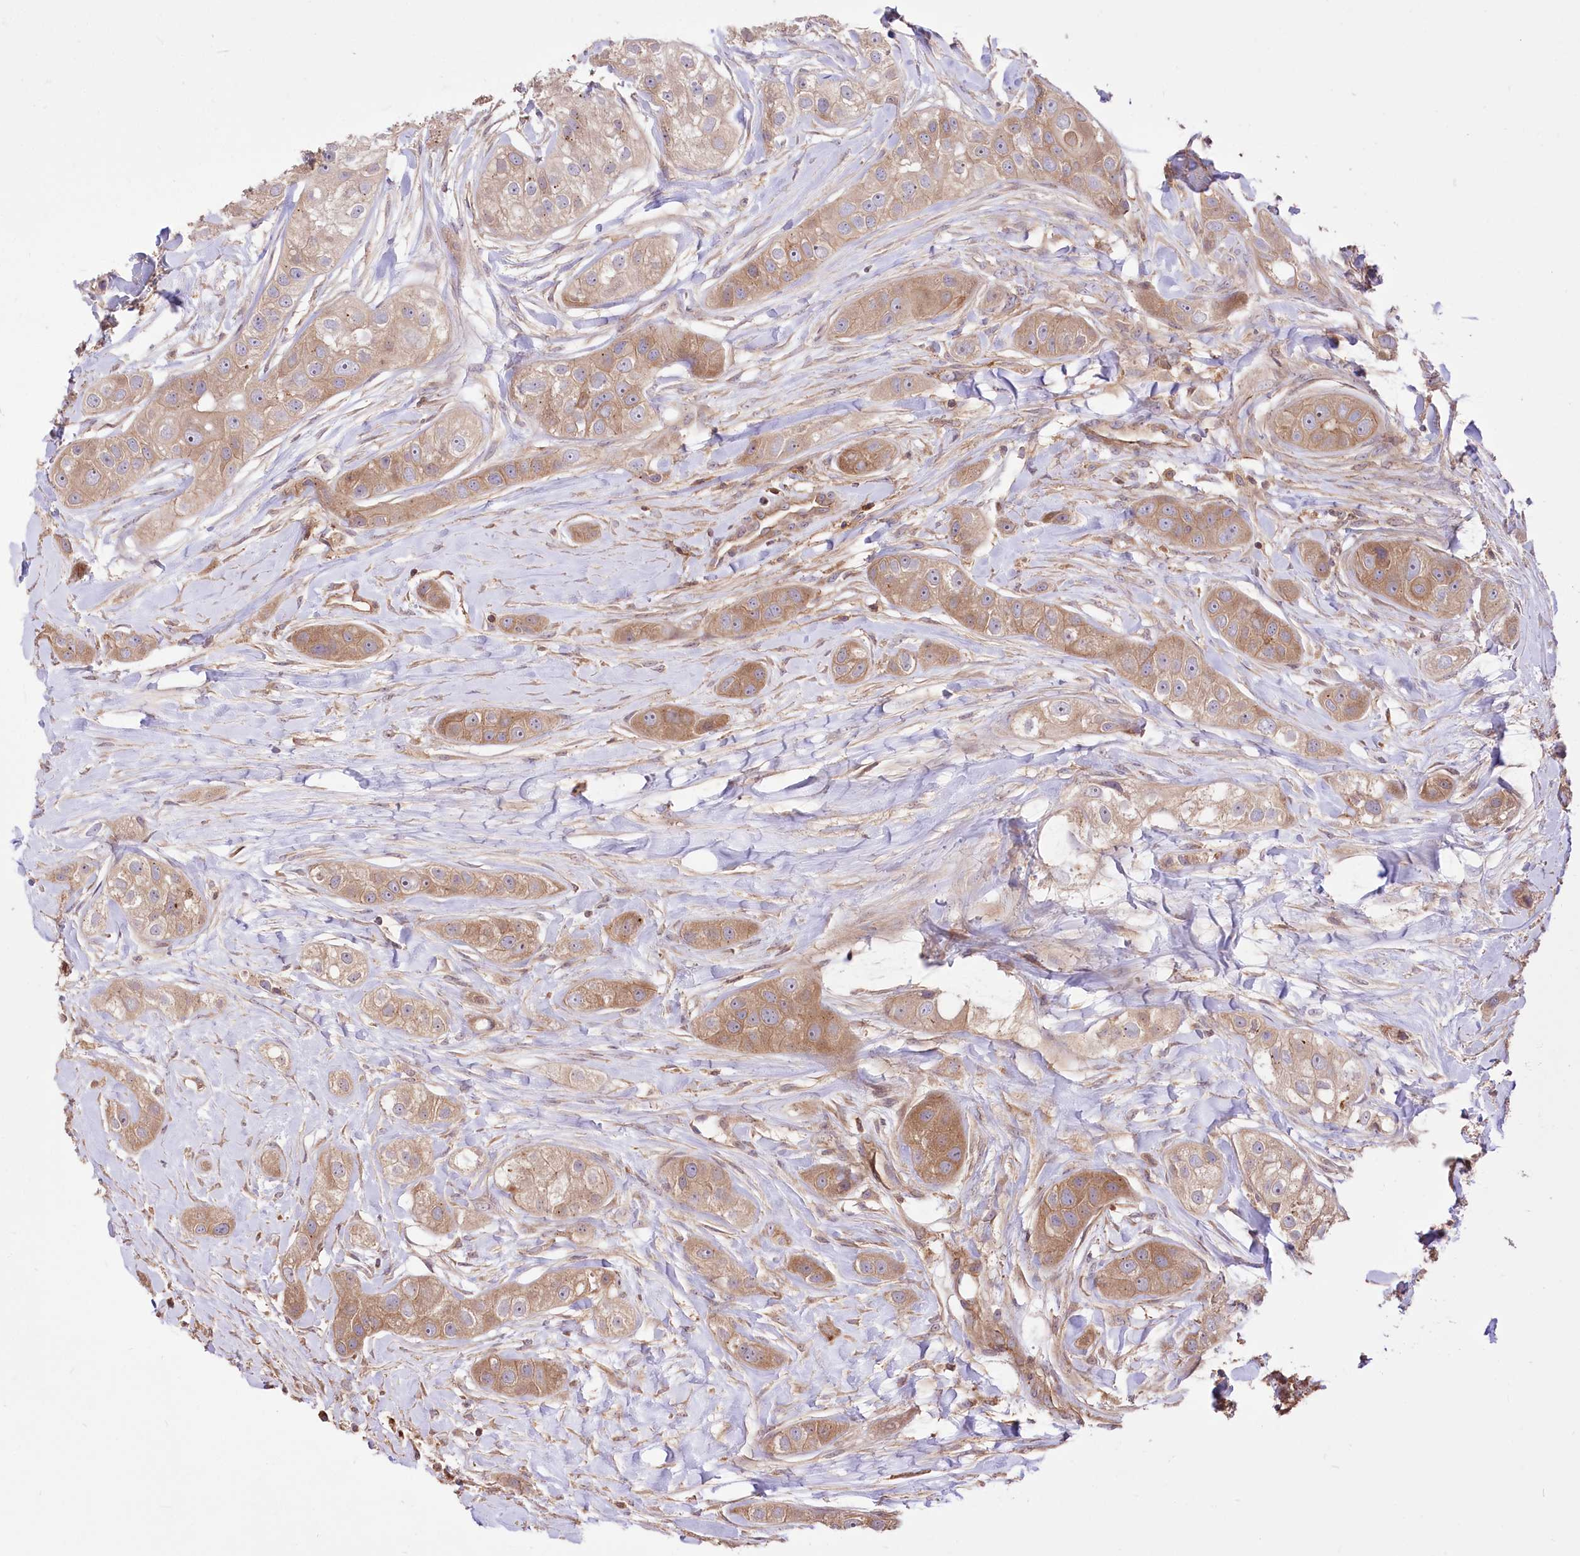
{"staining": {"intensity": "moderate", "quantity": ">75%", "location": "cytoplasmic/membranous"}, "tissue": "head and neck cancer", "cell_type": "Tumor cells", "image_type": "cancer", "snomed": [{"axis": "morphology", "description": "Normal tissue, NOS"}, {"axis": "morphology", "description": "Squamous cell carcinoma, NOS"}, {"axis": "topography", "description": "Skeletal muscle"}, {"axis": "topography", "description": "Head-Neck"}], "caption": "IHC (DAB (3,3'-diaminobenzidine)) staining of human head and neck squamous cell carcinoma demonstrates moderate cytoplasmic/membranous protein positivity in approximately >75% of tumor cells.", "gene": "XYLB", "patient": {"sex": "male", "age": 51}}